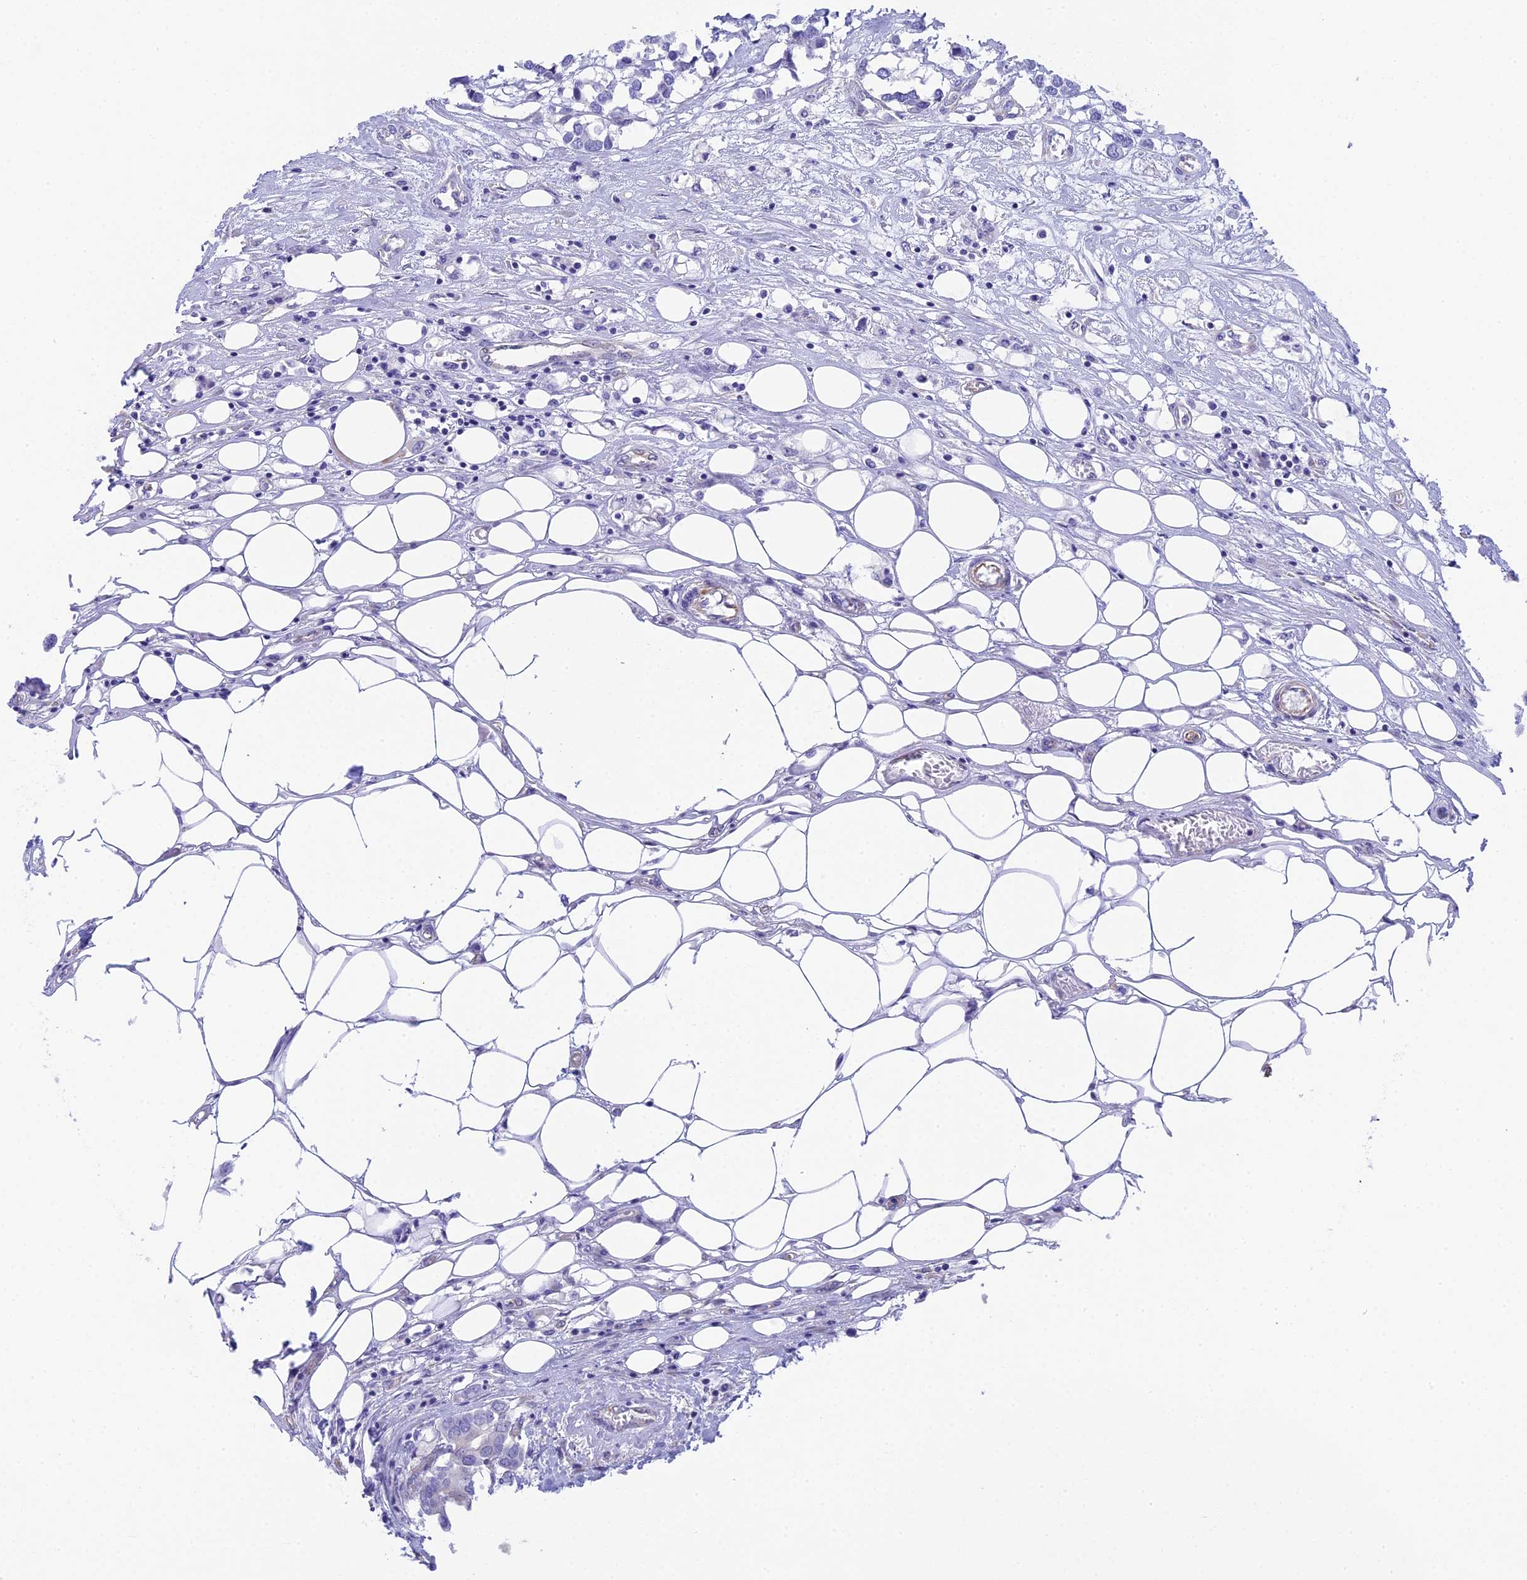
{"staining": {"intensity": "negative", "quantity": "none", "location": "none"}, "tissue": "breast cancer", "cell_type": "Tumor cells", "image_type": "cancer", "snomed": [{"axis": "morphology", "description": "Duct carcinoma"}, {"axis": "topography", "description": "Breast"}], "caption": "Image shows no significant protein staining in tumor cells of invasive ductal carcinoma (breast).", "gene": "TACSTD2", "patient": {"sex": "female", "age": 83}}